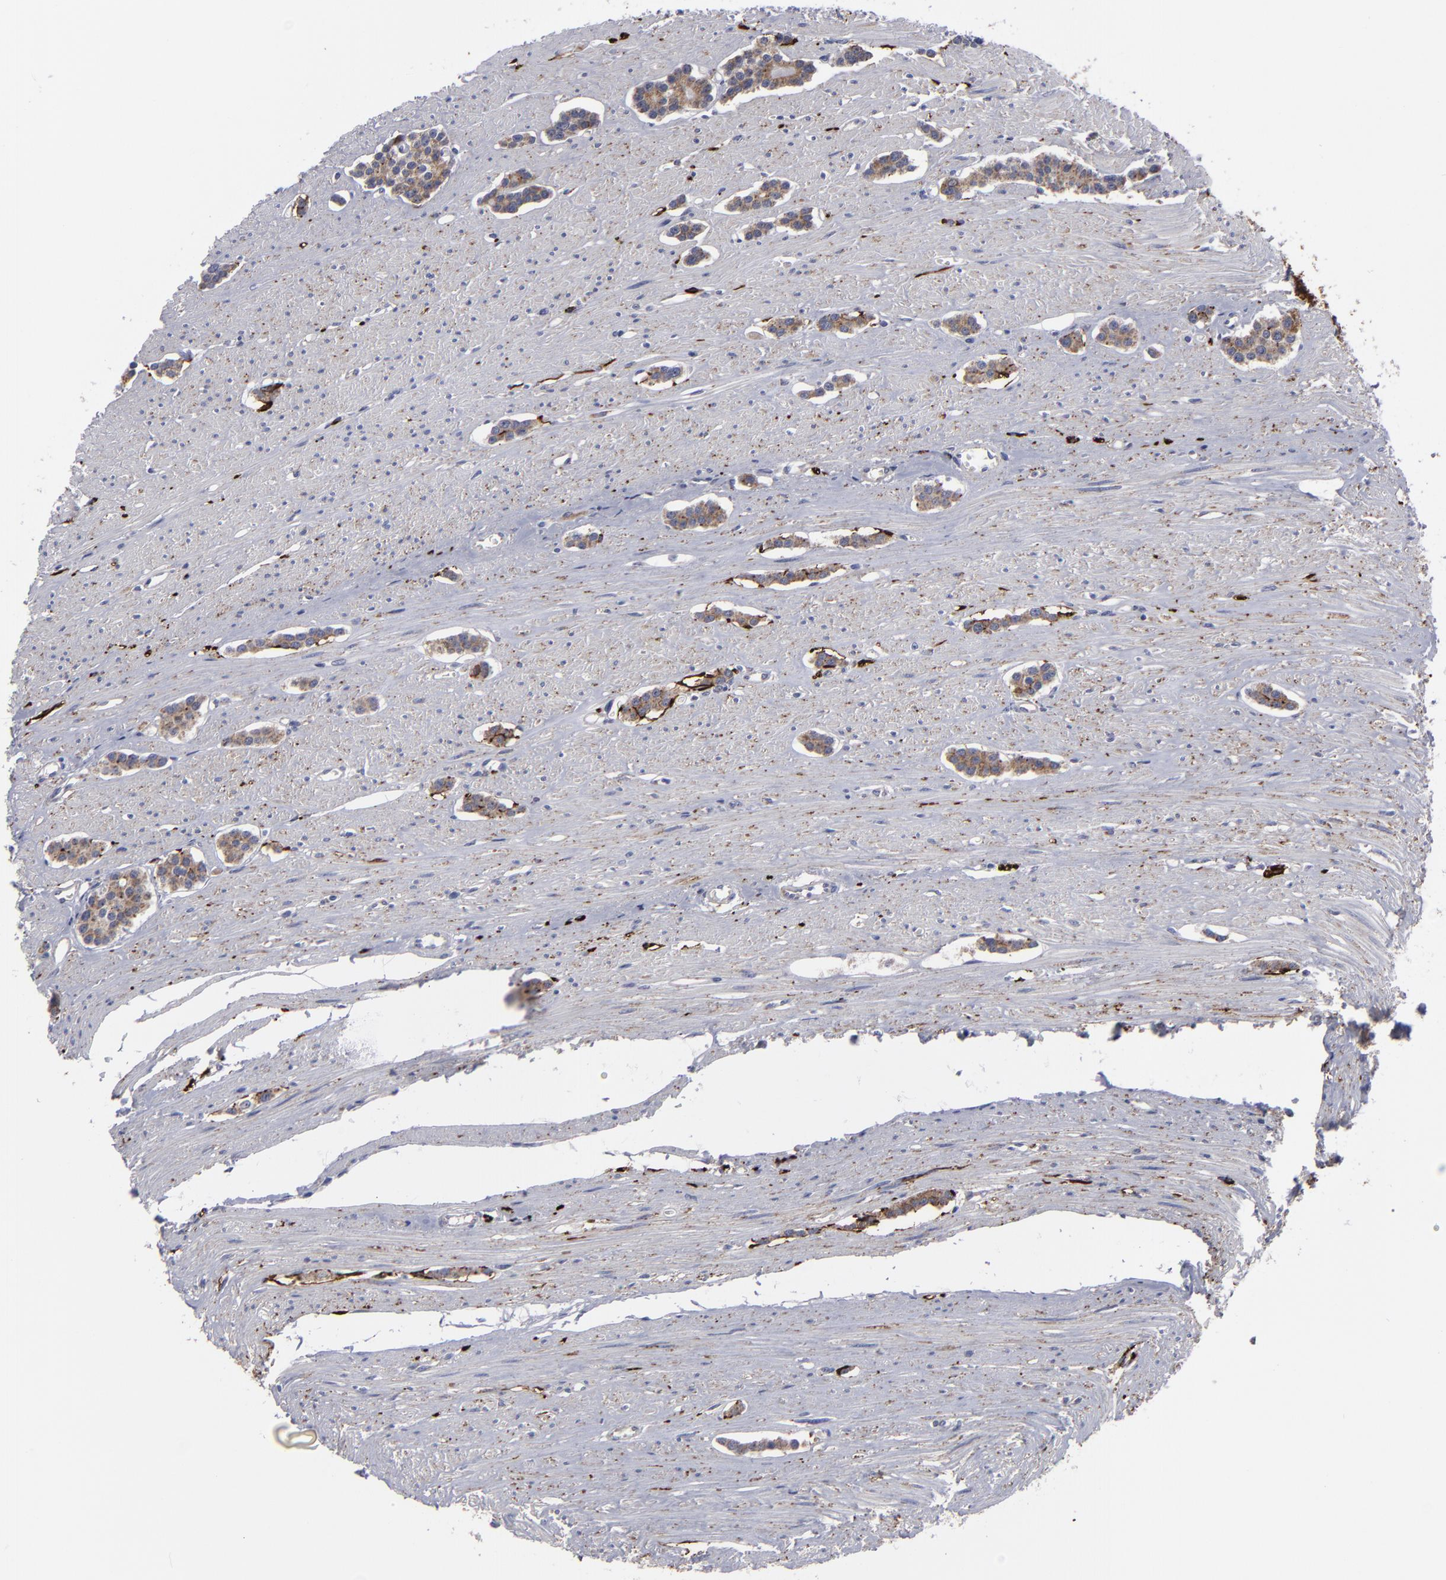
{"staining": {"intensity": "weak", "quantity": "25%-75%", "location": "cytoplasmic/membranous"}, "tissue": "carcinoid", "cell_type": "Tumor cells", "image_type": "cancer", "snomed": [{"axis": "morphology", "description": "Carcinoid, malignant, NOS"}, {"axis": "topography", "description": "Small intestine"}], "caption": "This image shows IHC staining of human malignant carcinoid, with low weak cytoplasmic/membranous staining in about 25%-75% of tumor cells.", "gene": "ALCAM", "patient": {"sex": "male", "age": 60}}